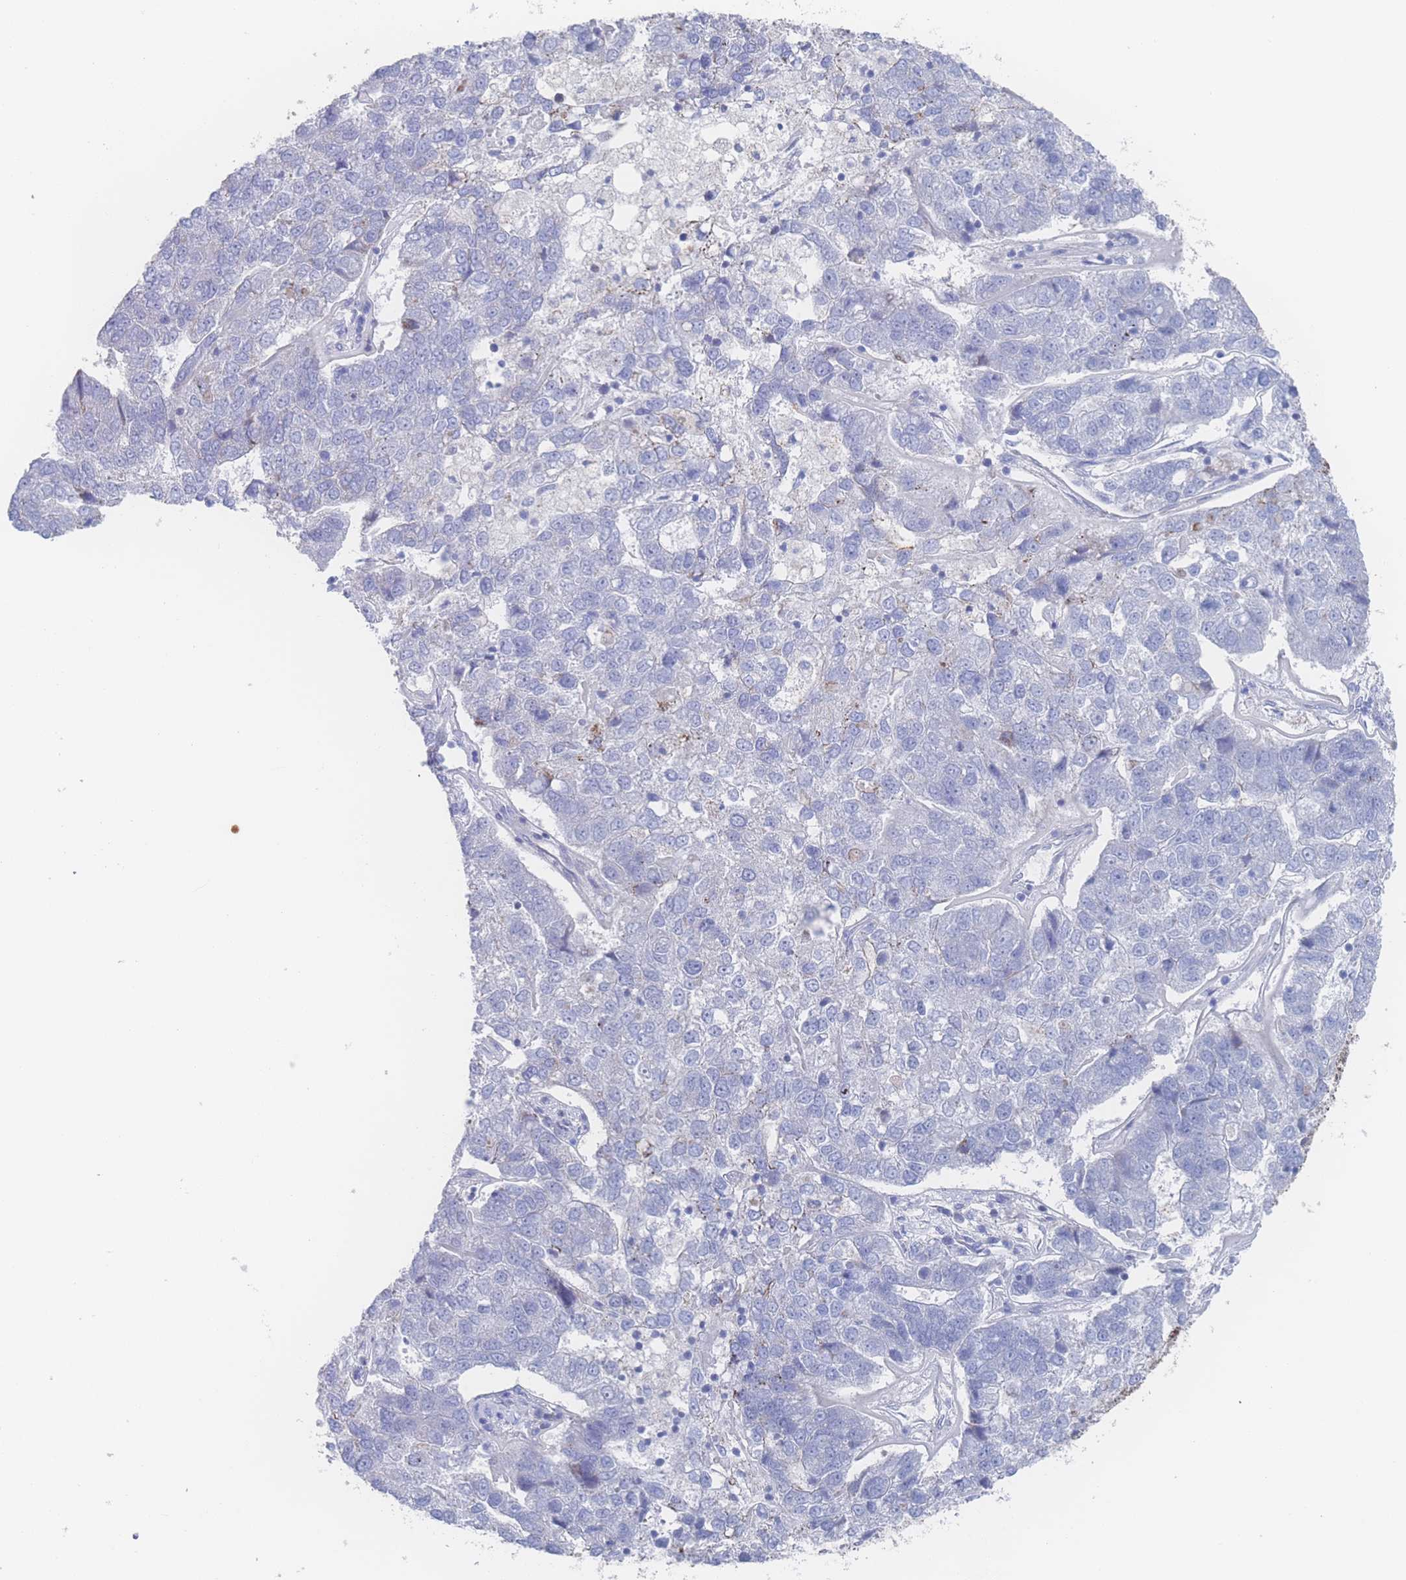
{"staining": {"intensity": "negative", "quantity": "none", "location": "none"}, "tissue": "pancreatic cancer", "cell_type": "Tumor cells", "image_type": "cancer", "snomed": [{"axis": "morphology", "description": "Adenocarcinoma, NOS"}, {"axis": "topography", "description": "Pancreas"}], "caption": "A high-resolution image shows immunohistochemistry (IHC) staining of pancreatic adenocarcinoma, which demonstrates no significant positivity in tumor cells. (Immunohistochemistry, brightfield microscopy, high magnification).", "gene": "SNPH", "patient": {"sex": "female", "age": 61}}